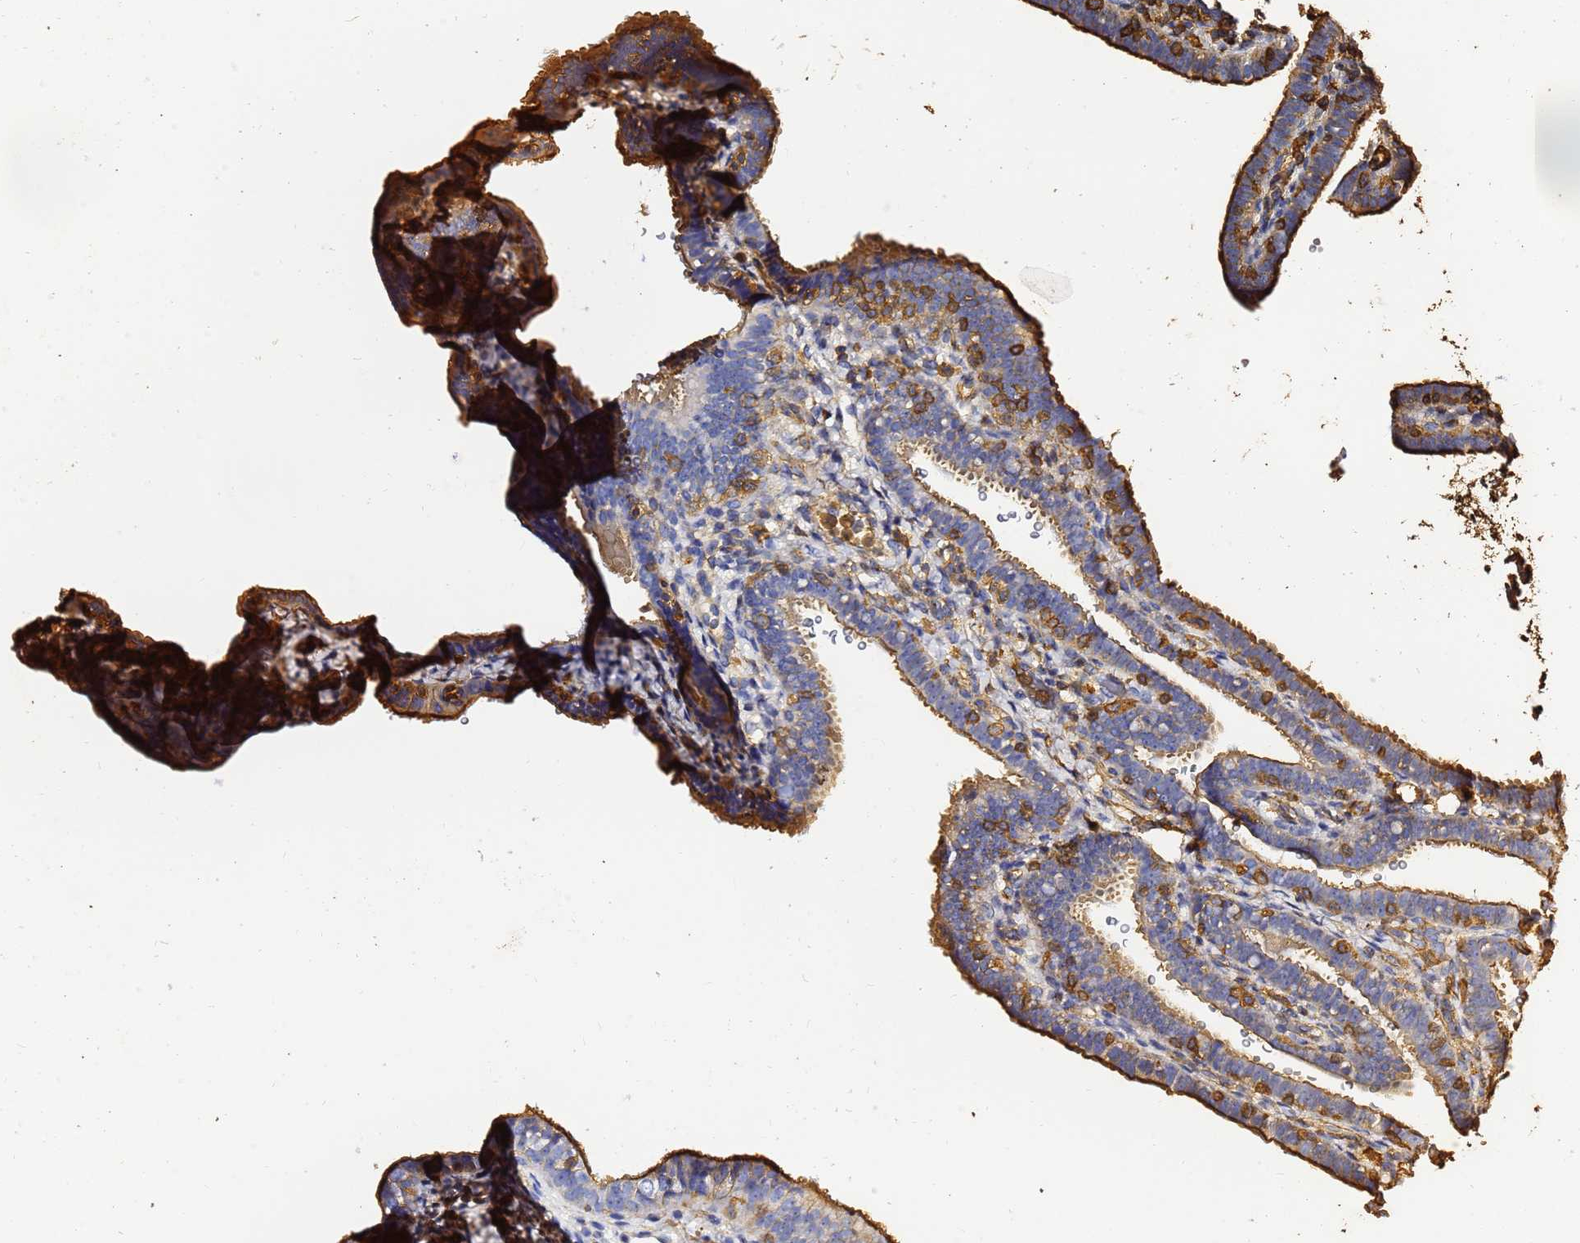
{"staining": {"intensity": "moderate", "quantity": ">75%", "location": "cytoplasmic/membranous"}, "tissue": "fallopian tube", "cell_type": "Glandular cells", "image_type": "normal", "snomed": [{"axis": "morphology", "description": "Normal tissue, NOS"}, {"axis": "topography", "description": "Fallopian tube"}], "caption": "IHC (DAB (3,3'-diaminobenzidine)) staining of unremarkable human fallopian tube reveals moderate cytoplasmic/membranous protein positivity in approximately >75% of glandular cells.", "gene": "ACTA1", "patient": {"sex": "female", "age": 41}}